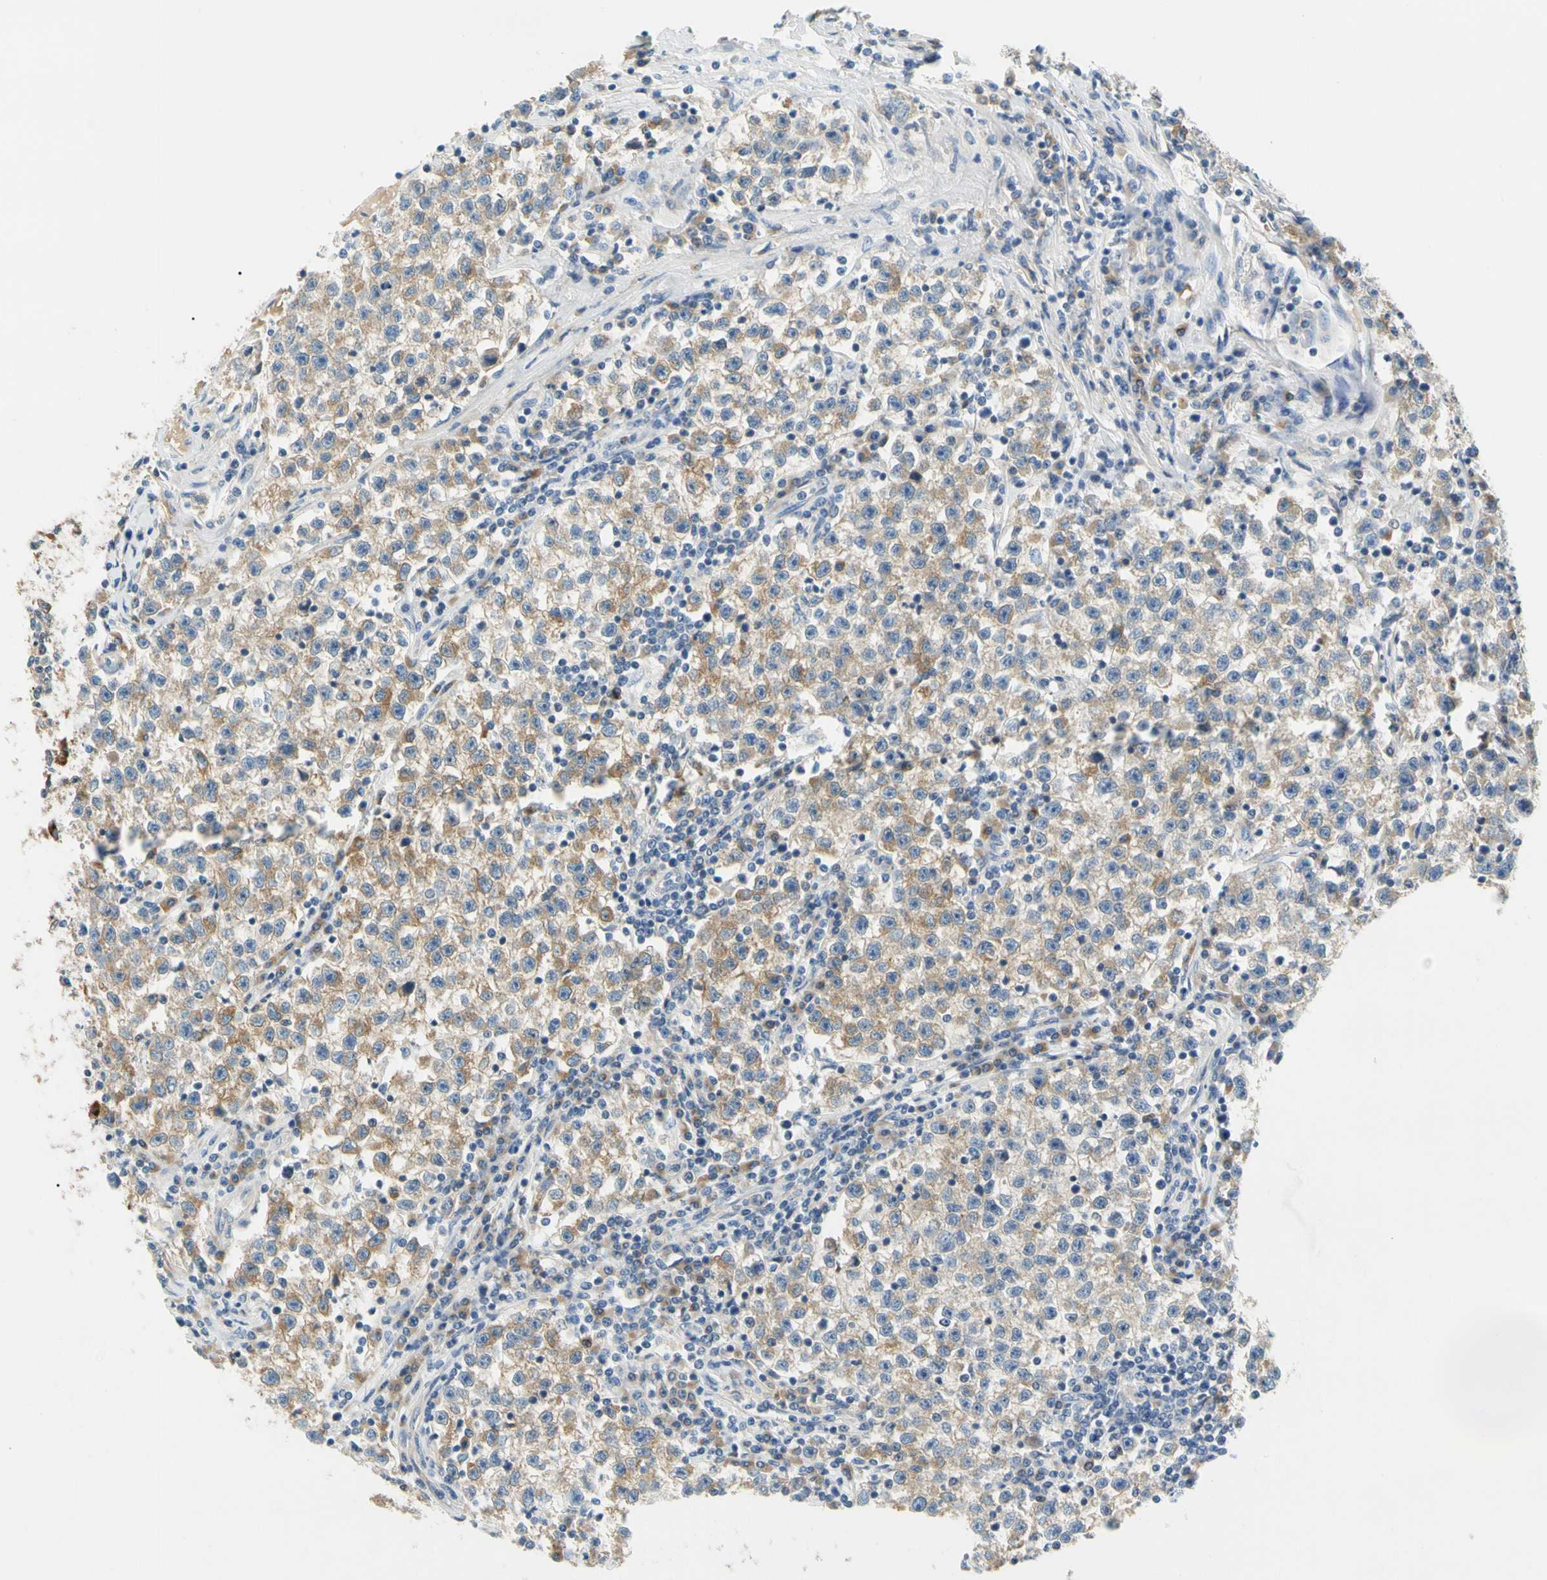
{"staining": {"intensity": "weak", "quantity": ">75%", "location": "cytoplasmic/membranous"}, "tissue": "testis cancer", "cell_type": "Tumor cells", "image_type": "cancer", "snomed": [{"axis": "morphology", "description": "Seminoma, NOS"}, {"axis": "topography", "description": "Testis"}], "caption": "A micrograph showing weak cytoplasmic/membranous positivity in about >75% of tumor cells in testis cancer (seminoma), as visualized by brown immunohistochemical staining.", "gene": "LRRC47", "patient": {"sex": "male", "age": 22}}